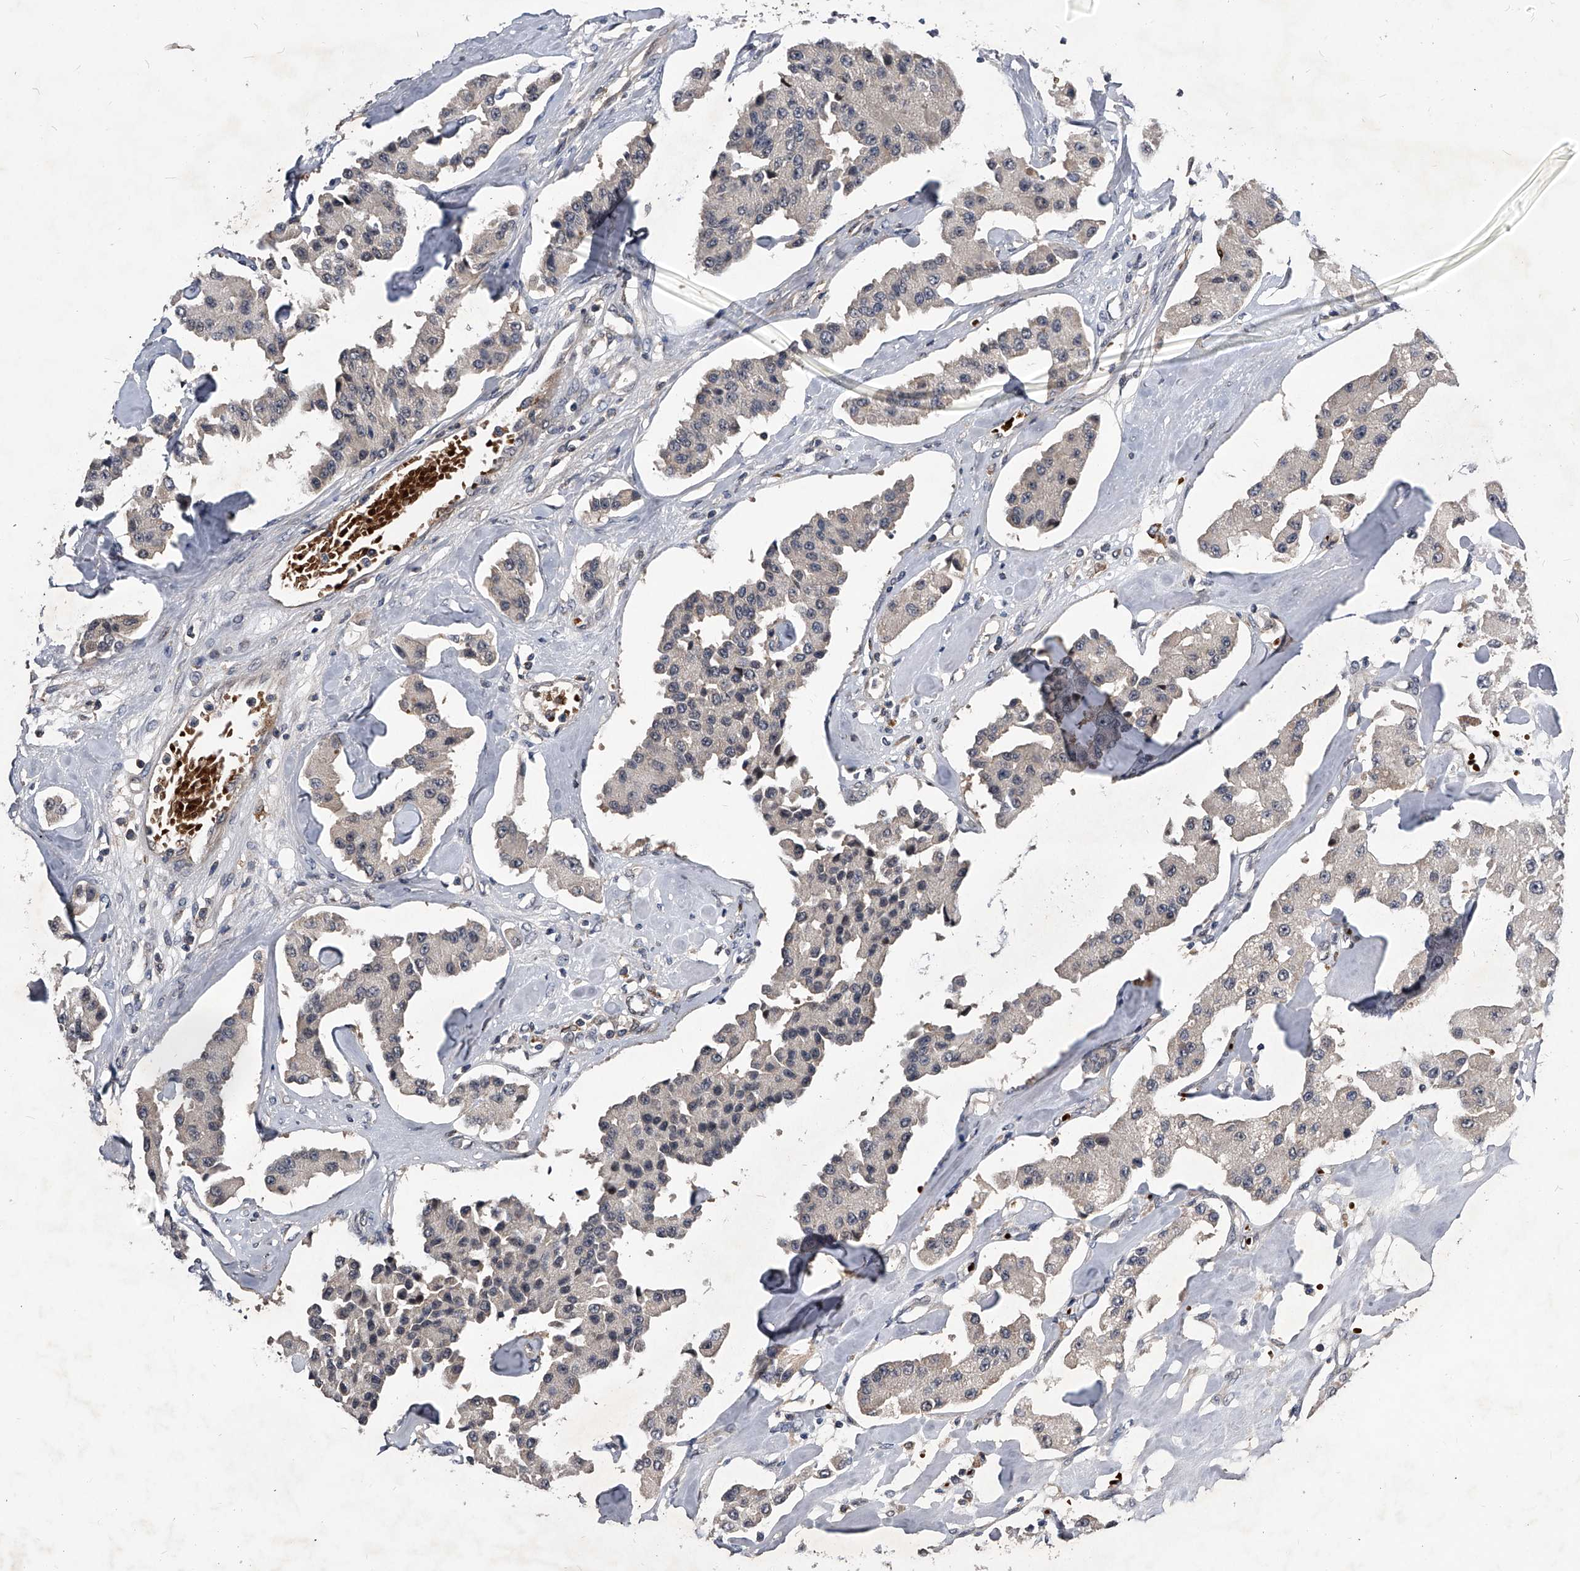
{"staining": {"intensity": "negative", "quantity": "none", "location": "none"}, "tissue": "carcinoid", "cell_type": "Tumor cells", "image_type": "cancer", "snomed": [{"axis": "morphology", "description": "Carcinoid, malignant, NOS"}, {"axis": "topography", "description": "Pancreas"}], "caption": "Carcinoid was stained to show a protein in brown. There is no significant staining in tumor cells.", "gene": "ZNF30", "patient": {"sex": "male", "age": 41}}